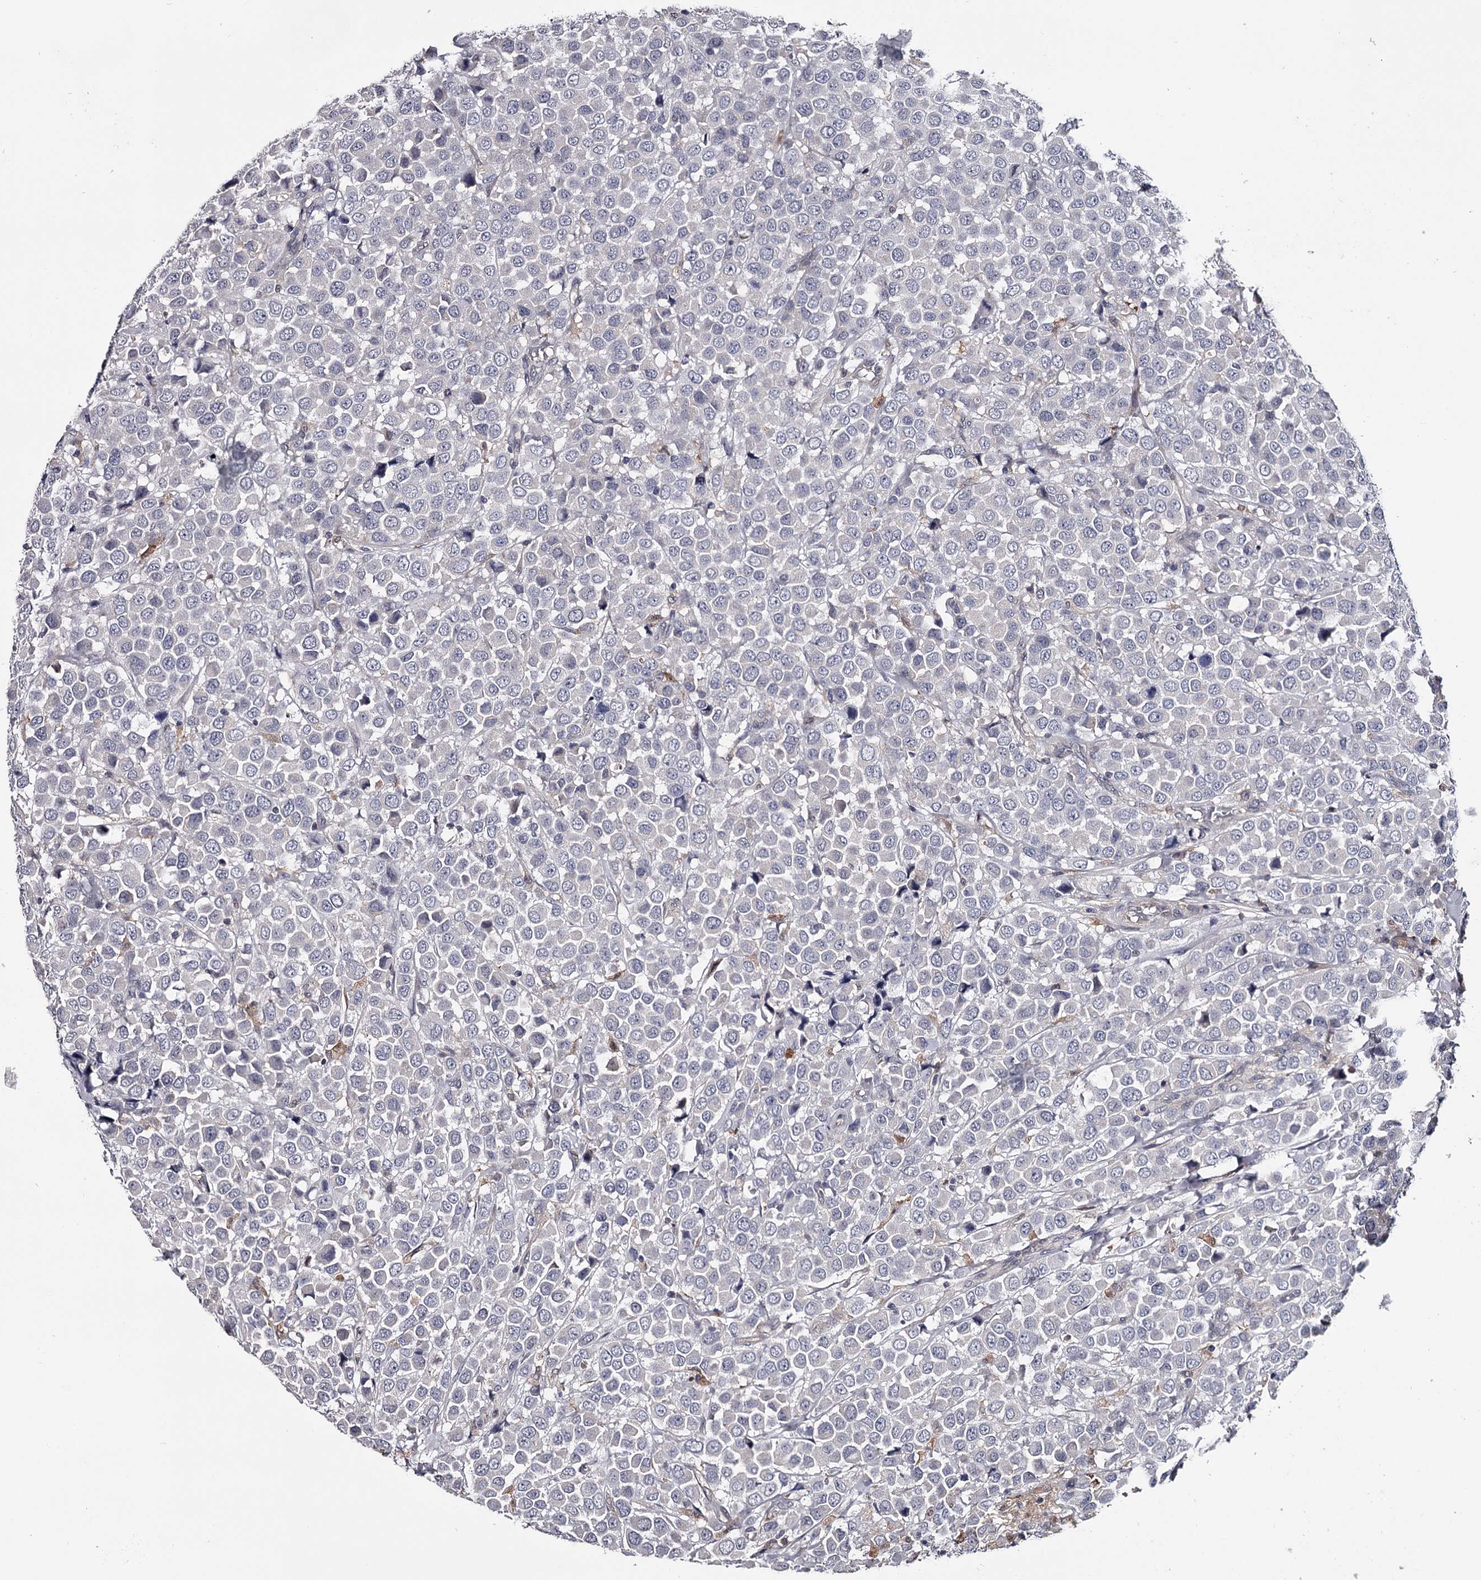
{"staining": {"intensity": "negative", "quantity": "none", "location": "none"}, "tissue": "breast cancer", "cell_type": "Tumor cells", "image_type": "cancer", "snomed": [{"axis": "morphology", "description": "Duct carcinoma"}, {"axis": "topography", "description": "Breast"}], "caption": "The photomicrograph displays no significant positivity in tumor cells of infiltrating ductal carcinoma (breast).", "gene": "GSTO1", "patient": {"sex": "female", "age": 61}}